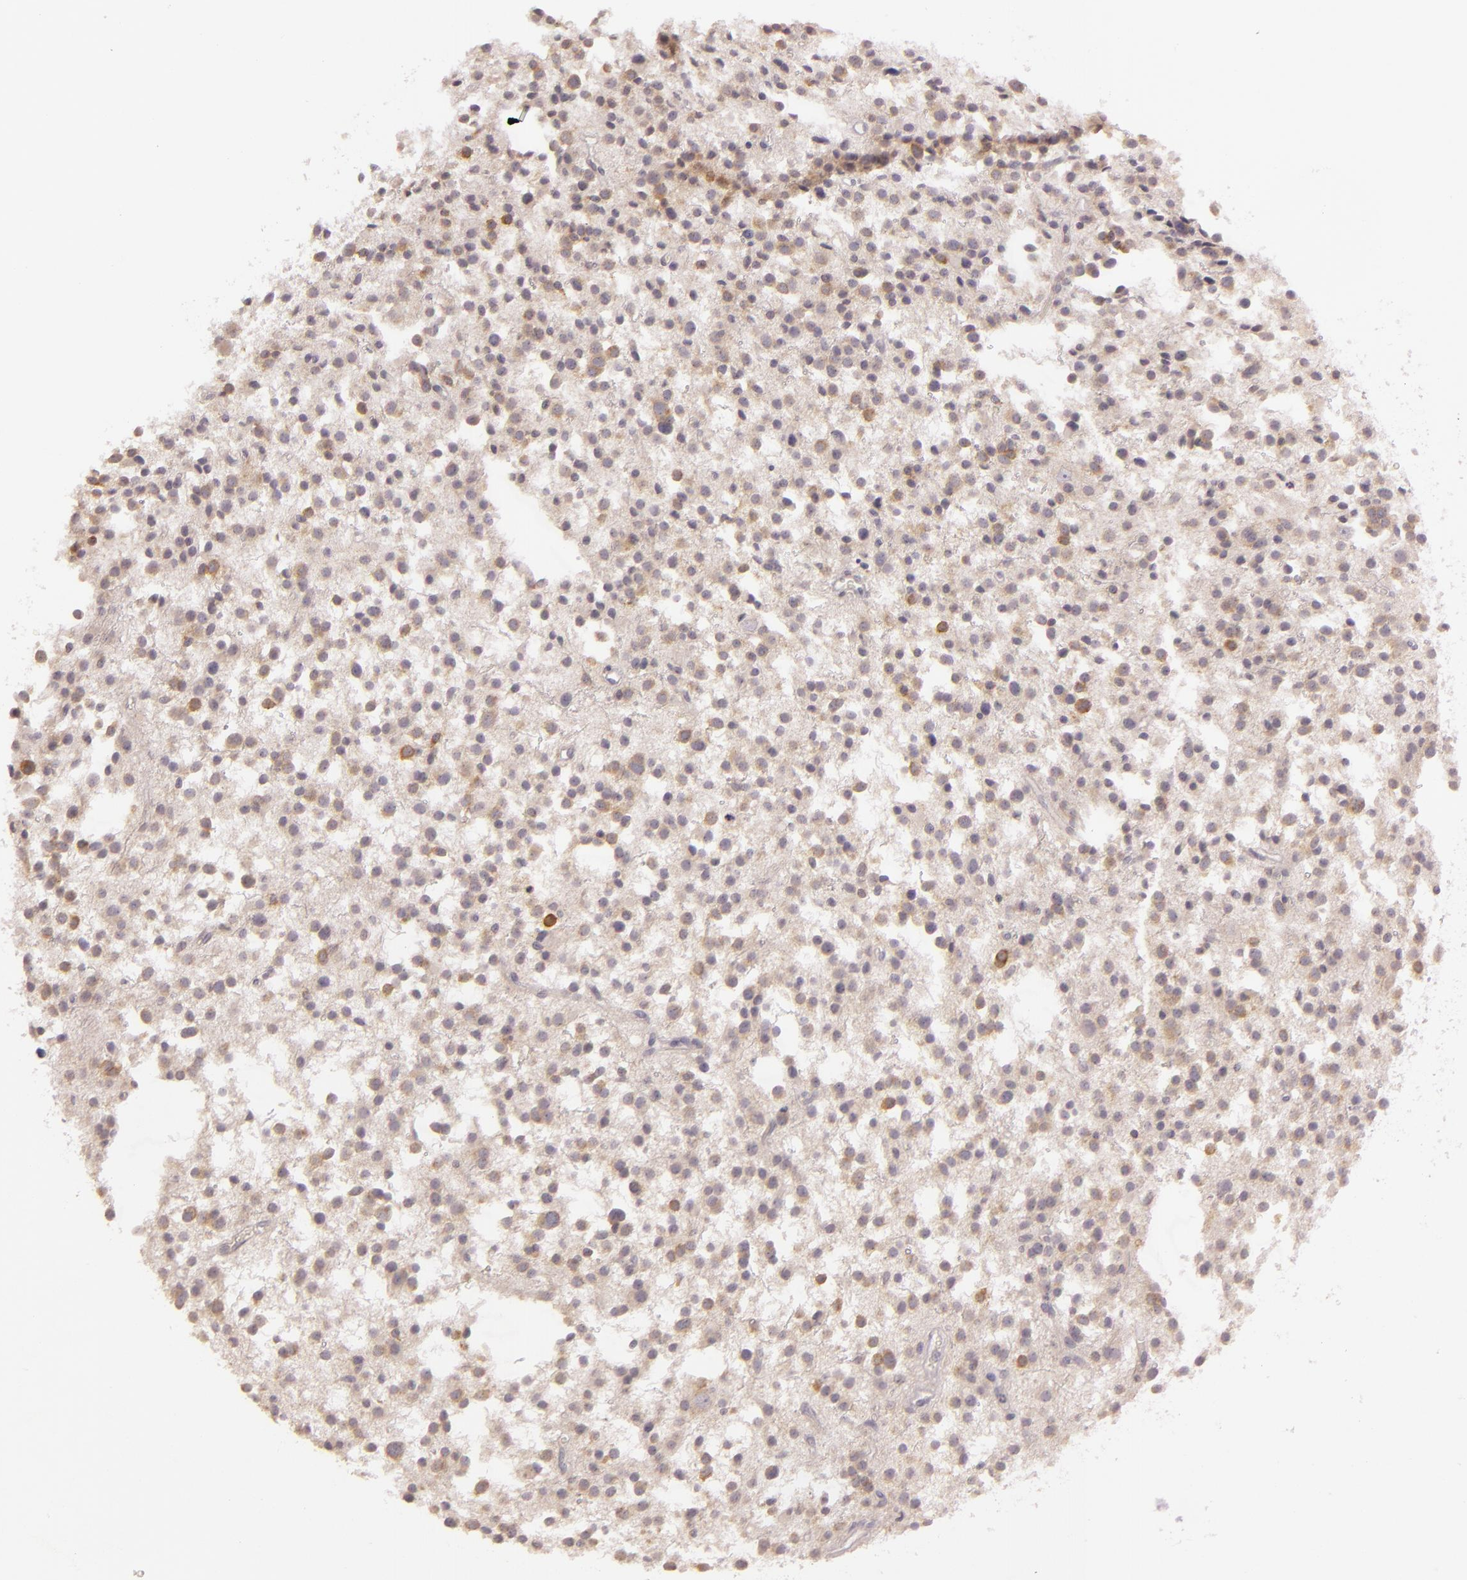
{"staining": {"intensity": "weak", "quantity": ">75%", "location": "cytoplasmic/membranous"}, "tissue": "glioma", "cell_type": "Tumor cells", "image_type": "cancer", "snomed": [{"axis": "morphology", "description": "Glioma, malignant, Low grade"}, {"axis": "topography", "description": "Brain"}], "caption": "Brown immunohistochemical staining in glioma shows weak cytoplasmic/membranous positivity in approximately >75% of tumor cells.", "gene": "LGMN", "patient": {"sex": "female", "age": 36}}